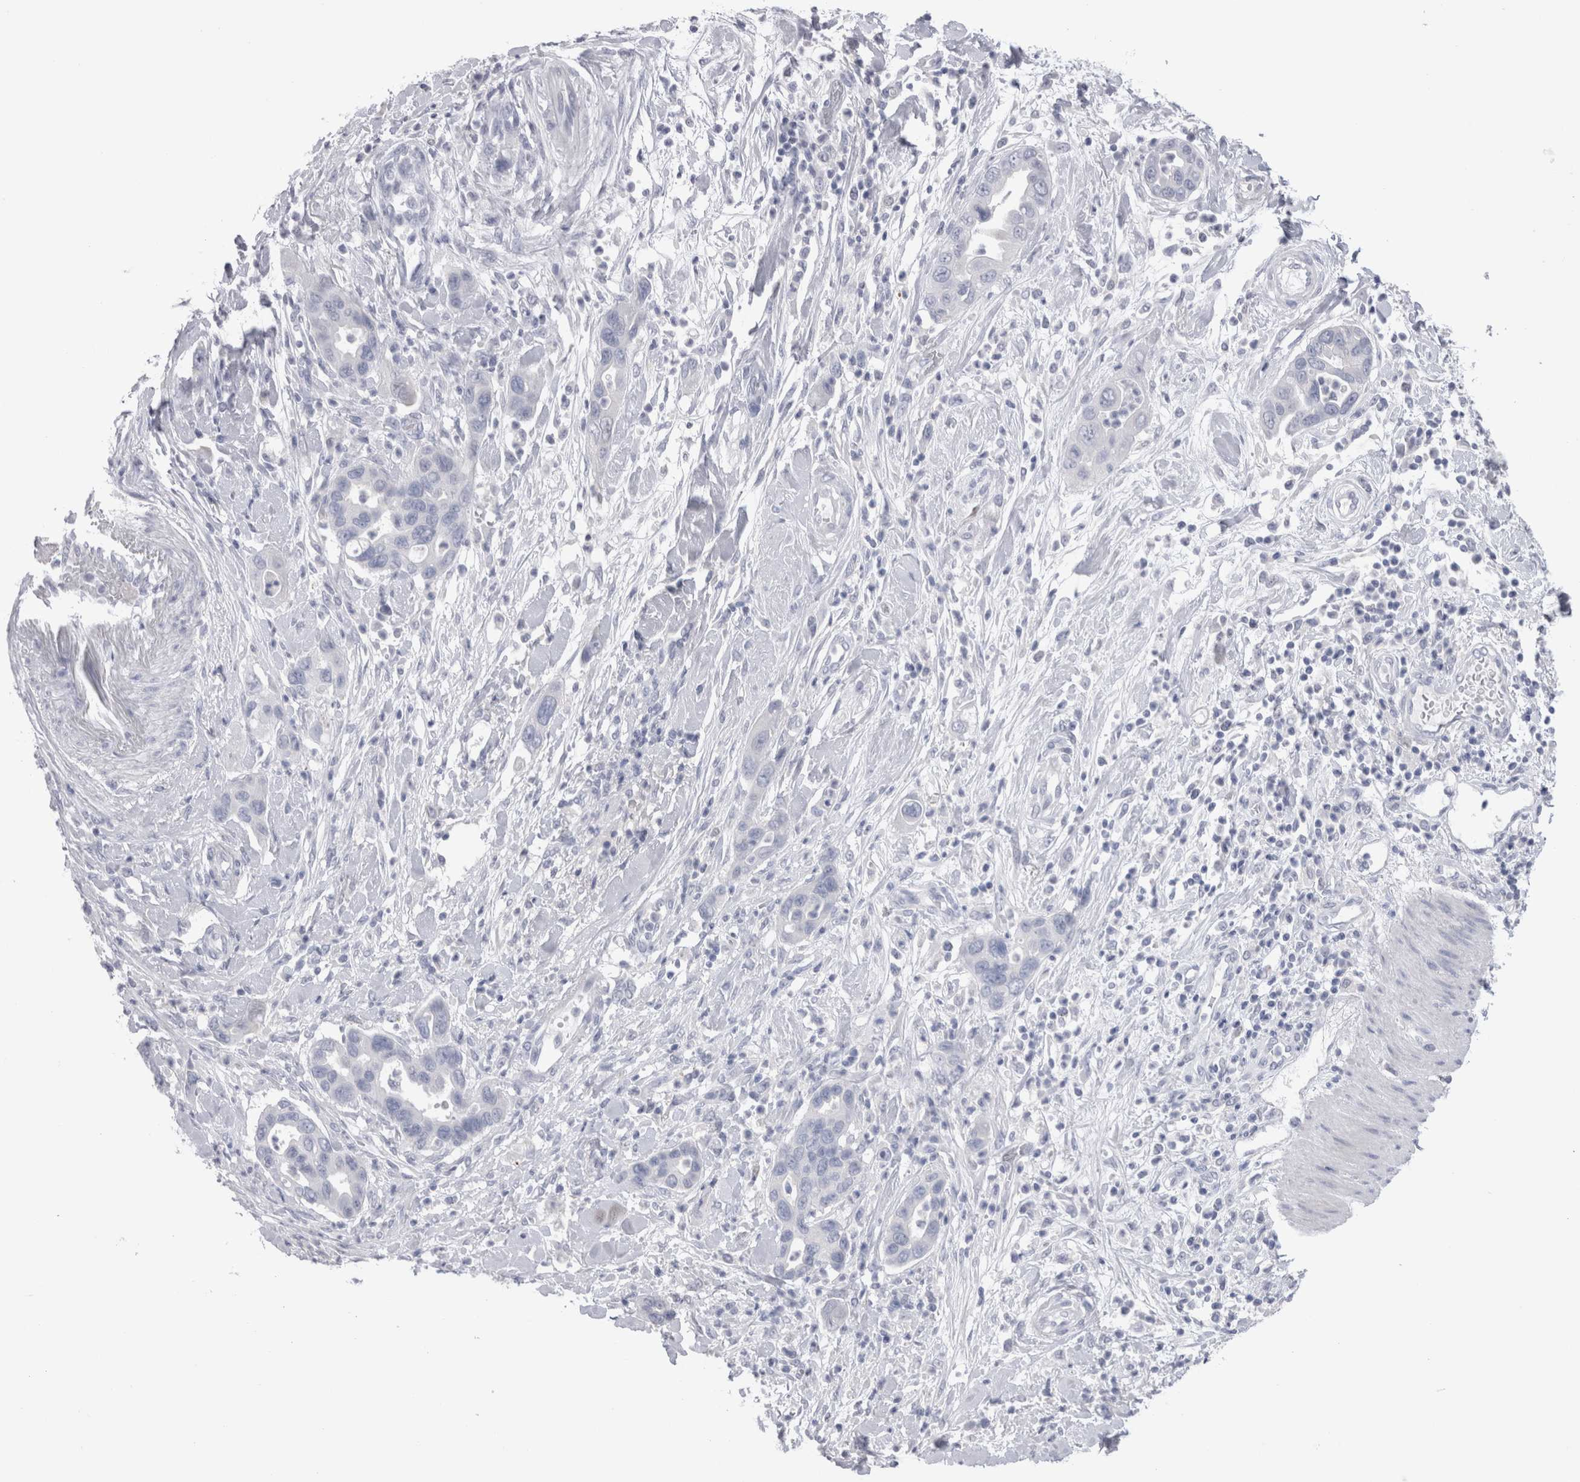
{"staining": {"intensity": "negative", "quantity": "none", "location": "none"}, "tissue": "pancreatic cancer", "cell_type": "Tumor cells", "image_type": "cancer", "snomed": [{"axis": "morphology", "description": "Adenocarcinoma, NOS"}, {"axis": "topography", "description": "Pancreas"}], "caption": "Tumor cells are negative for protein expression in human adenocarcinoma (pancreatic).", "gene": "SUCNR1", "patient": {"sex": "female", "age": 71}}